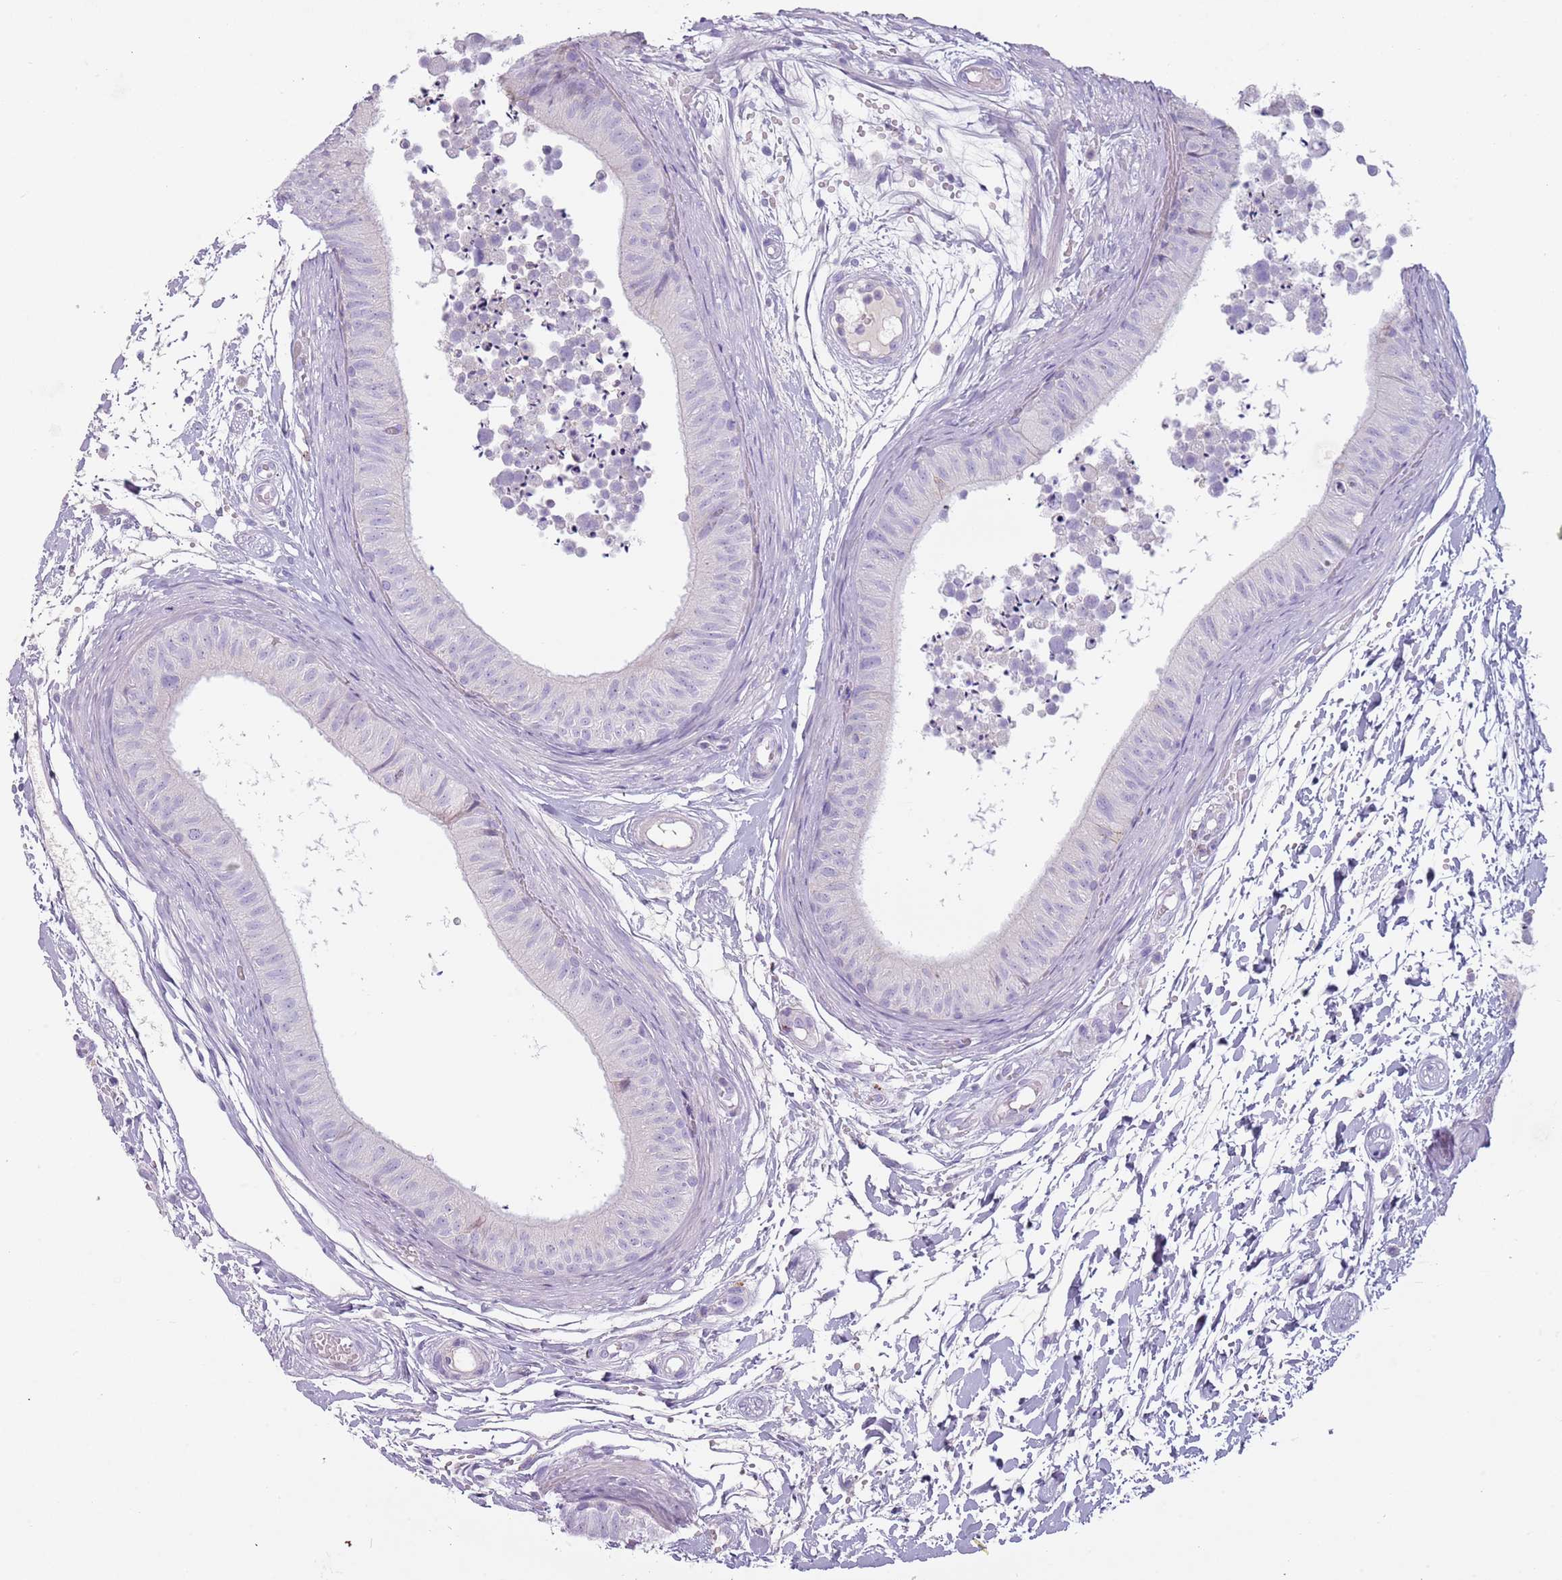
{"staining": {"intensity": "negative", "quantity": "none", "location": "none"}, "tissue": "epididymis", "cell_type": "Glandular cells", "image_type": "normal", "snomed": [{"axis": "morphology", "description": "Normal tissue, NOS"}, {"axis": "topography", "description": "Epididymis"}], "caption": "Image shows no protein expression in glandular cells of benign epididymis. (DAB (3,3'-diaminobenzidine) IHC with hematoxylin counter stain).", "gene": "NWD2", "patient": {"sex": "male", "age": 15}}